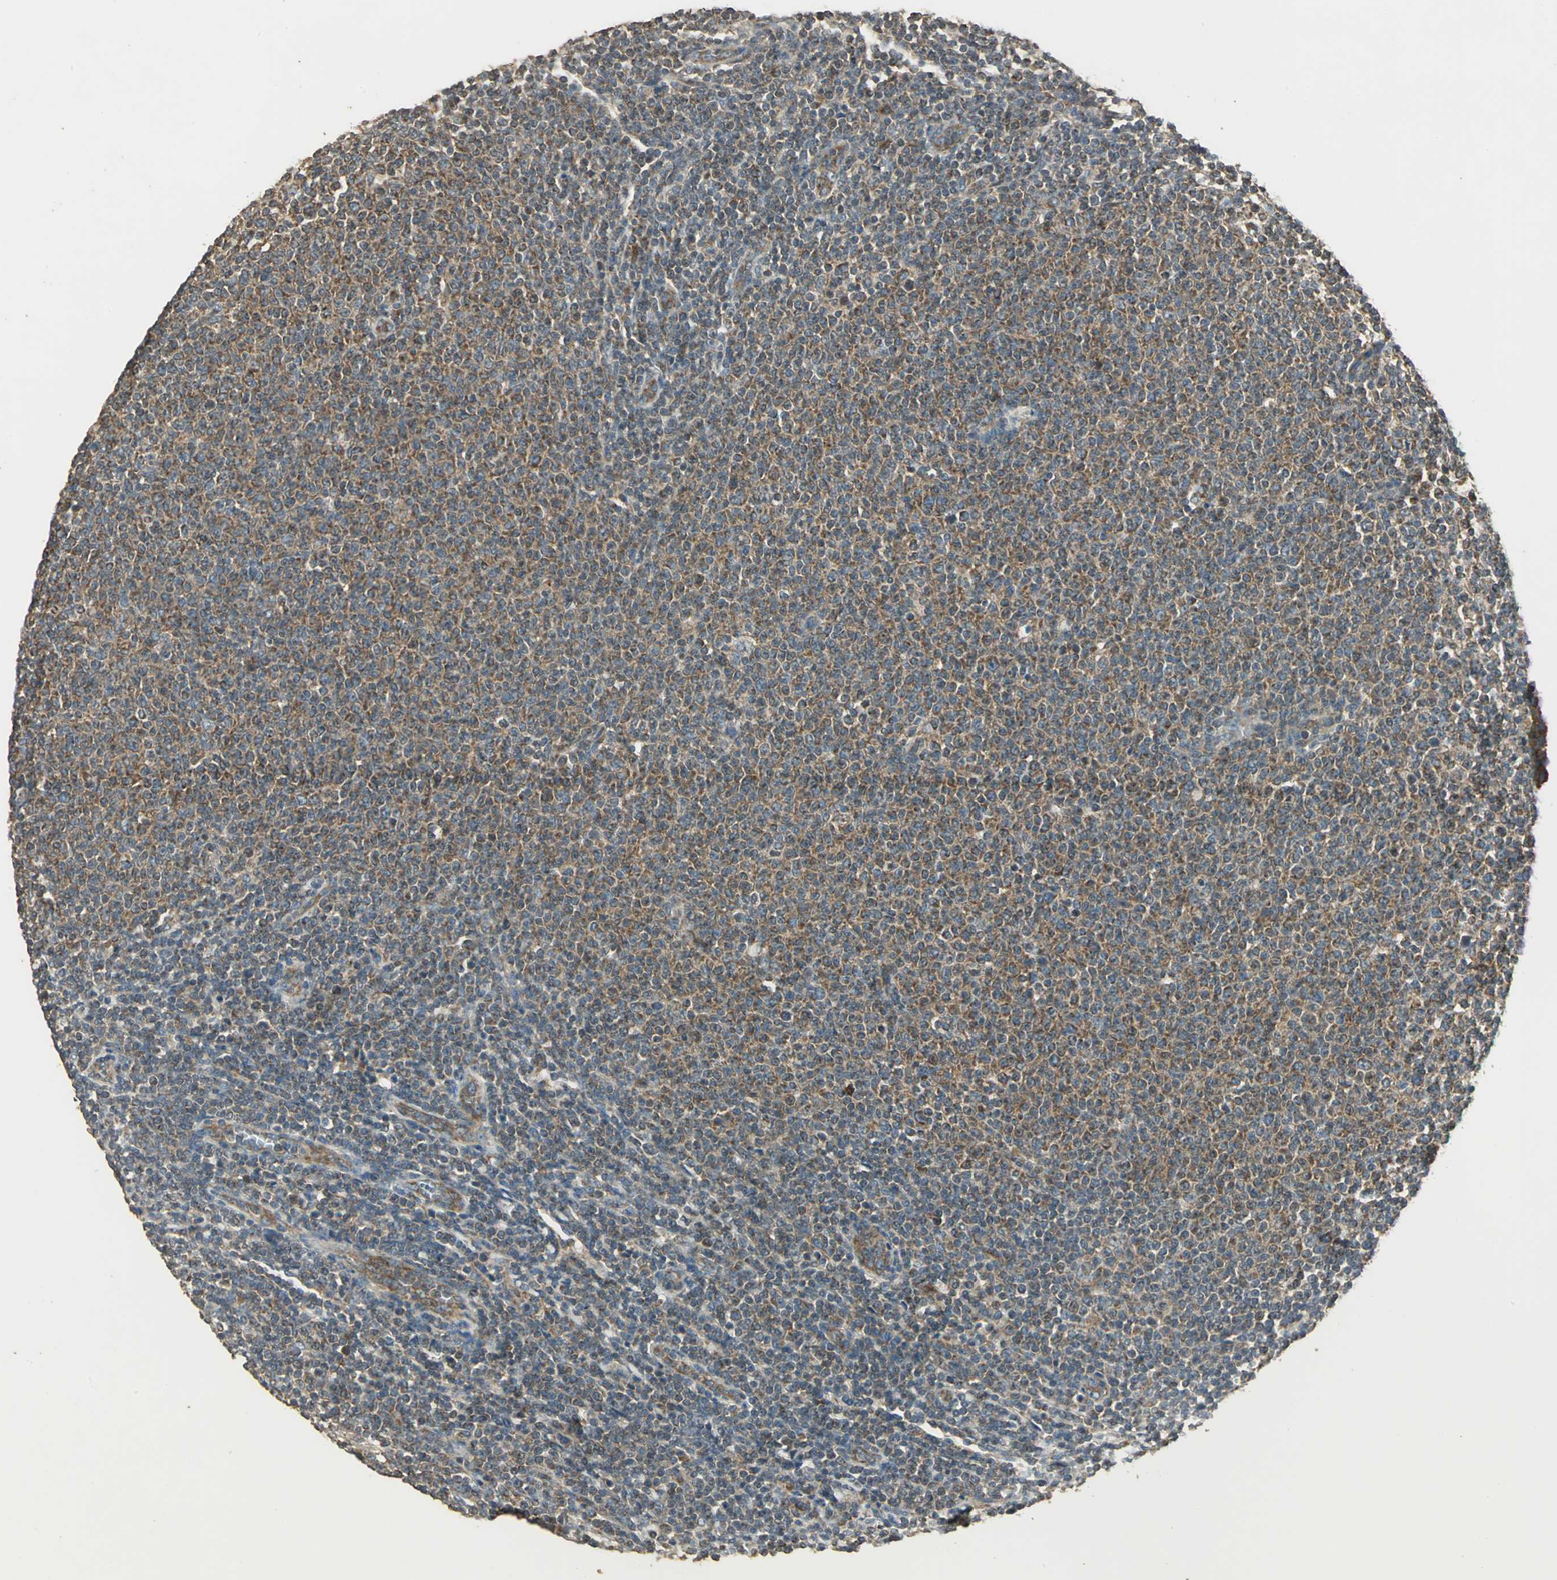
{"staining": {"intensity": "weak", "quantity": ">75%", "location": "cytoplasmic/membranous"}, "tissue": "lymphoma", "cell_type": "Tumor cells", "image_type": "cancer", "snomed": [{"axis": "morphology", "description": "Malignant lymphoma, non-Hodgkin's type, Low grade"}, {"axis": "topography", "description": "Lymph node"}], "caption": "Malignant lymphoma, non-Hodgkin's type (low-grade) stained with IHC shows weak cytoplasmic/membranous positivity in approximately >75% of tumor cells.", "gene": "KANK1", "patient": {"sex": "male", "age": 66}}